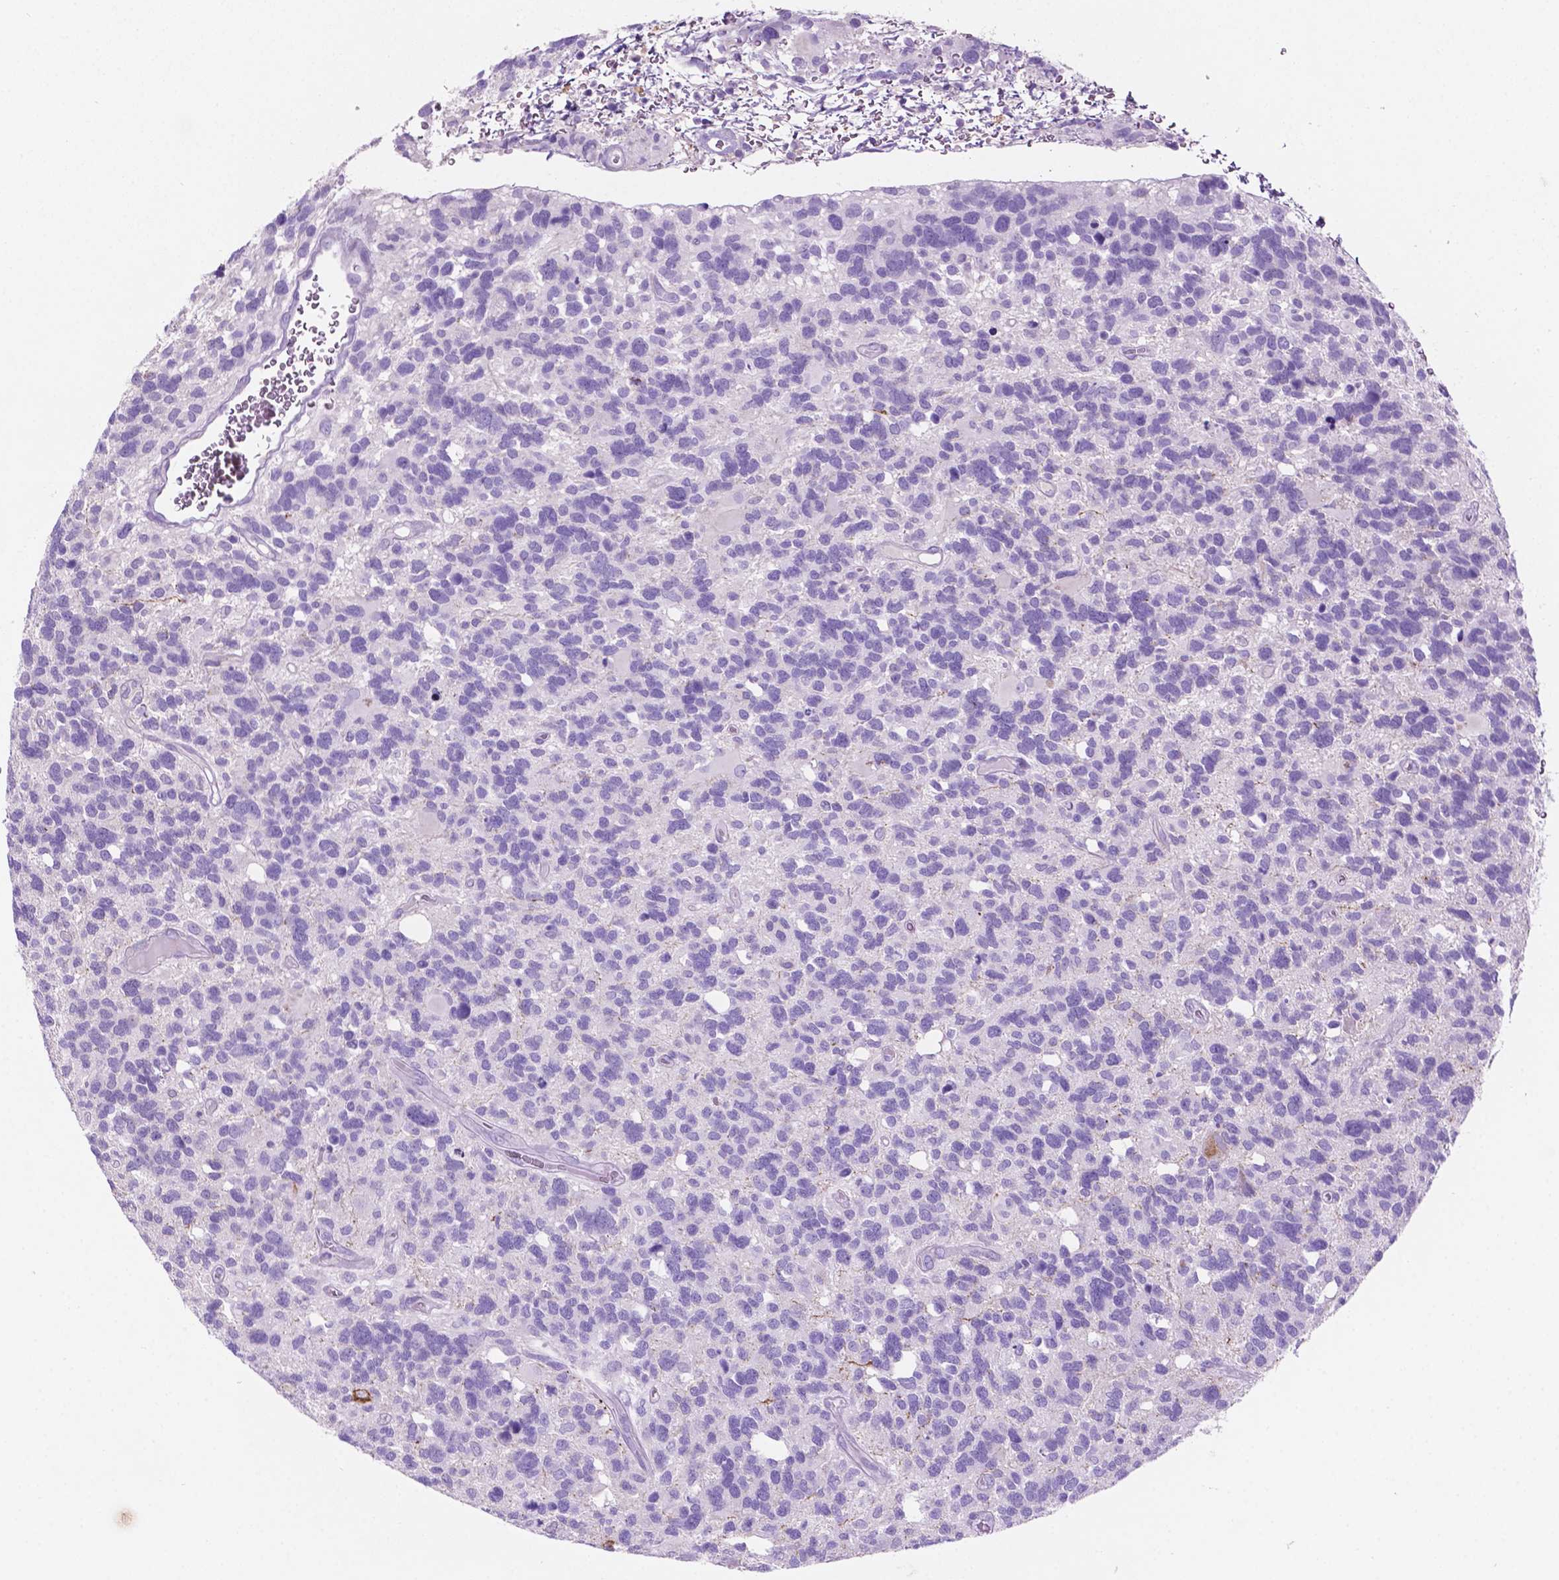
{"staining": {"intensity": "negative", "quantity": "none", "location": "none"}, "tissue": "glioma", "cell_type": "Tumor cells", "image_type": "cancer", "snomed": [{"axis": "morphology", "description": "Glioma, malignant, High grade"}, {"axis": "topography", "description": "Brain"}], "caption": "This is an immunohistochemistry (IHC) micrograph of malignant glioma (high-grade). There is no staining in tumor cells.", "gene": "POU4F1", "patient": {"sex": "male", "age": 49}}